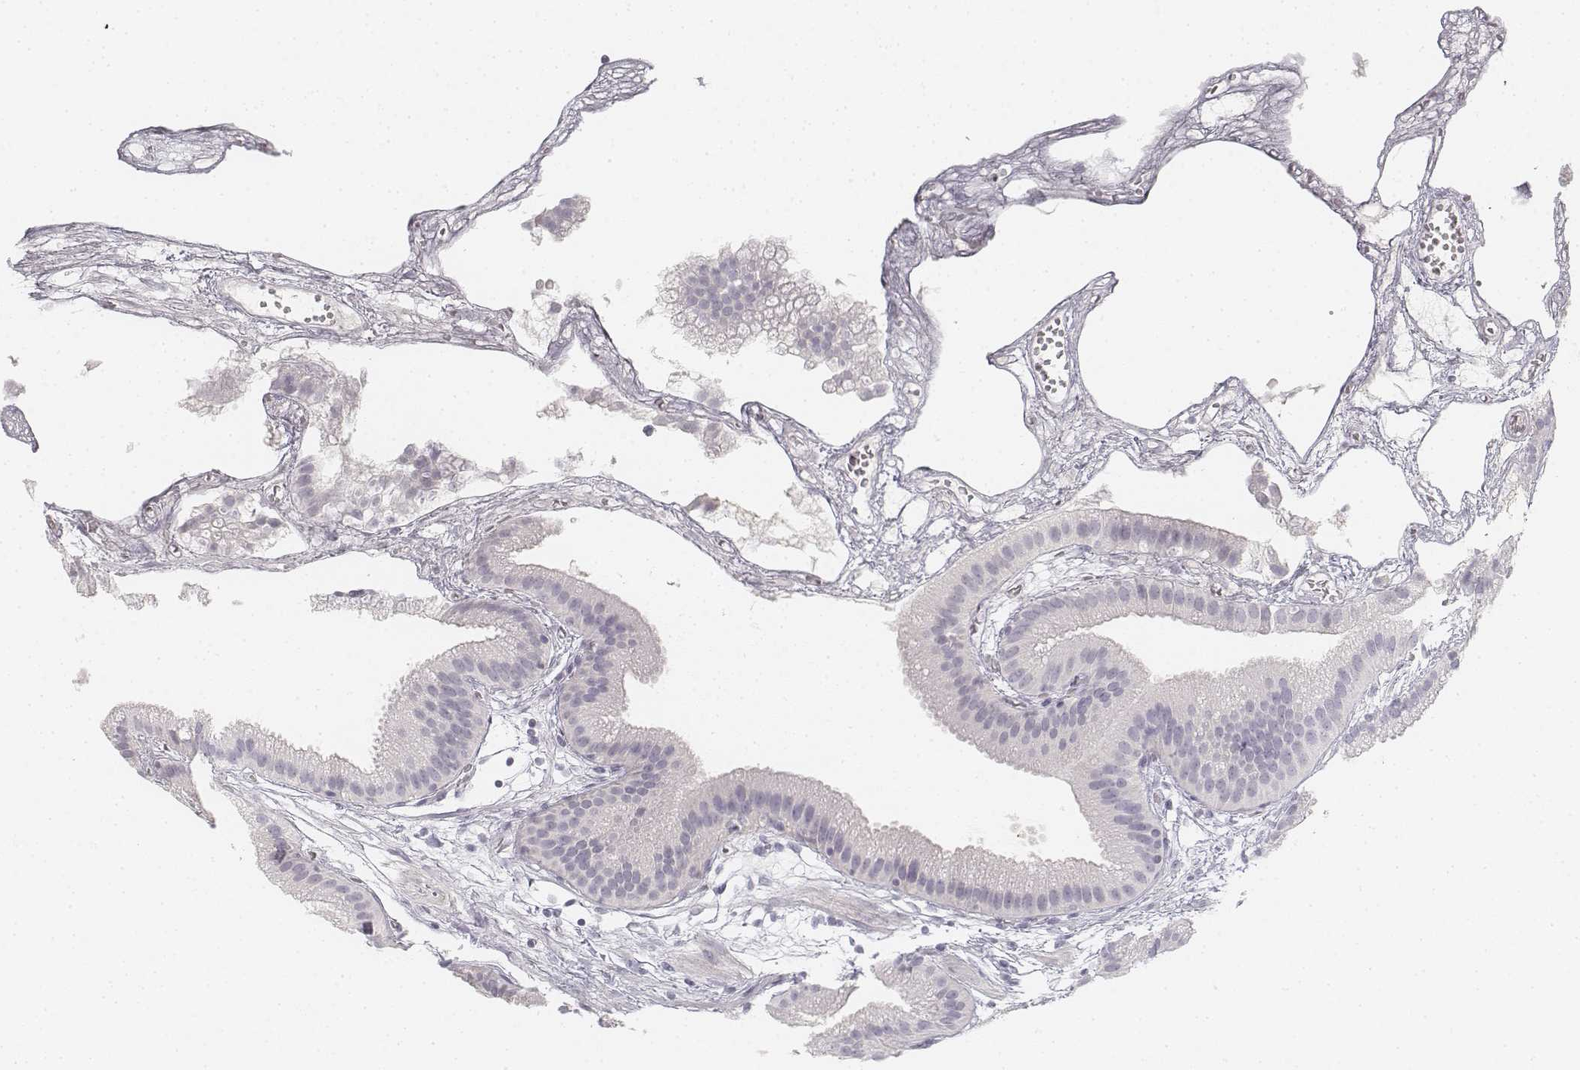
{"staining": {"intensity": "negative", "quantity": "none", "location": "none"}, "tissue": "gallbladder", "cell_type": "Glandular cells", "image_type": "normal", "snomed": [{"axis": "morphology", "description": "Normal tissue, NOS"}, {"axis": "topography", "description": "Gallbladder"}], "caption": "Immunohistochemistry (IHC) image of normal gallbladder: human gallbladder stained with DAB (3,3'-diaminobenzidine) exhibits no significant protein expression in glandular cells.", "gene": "KRT25", "patient": {"sex": "female", "age": 63}}